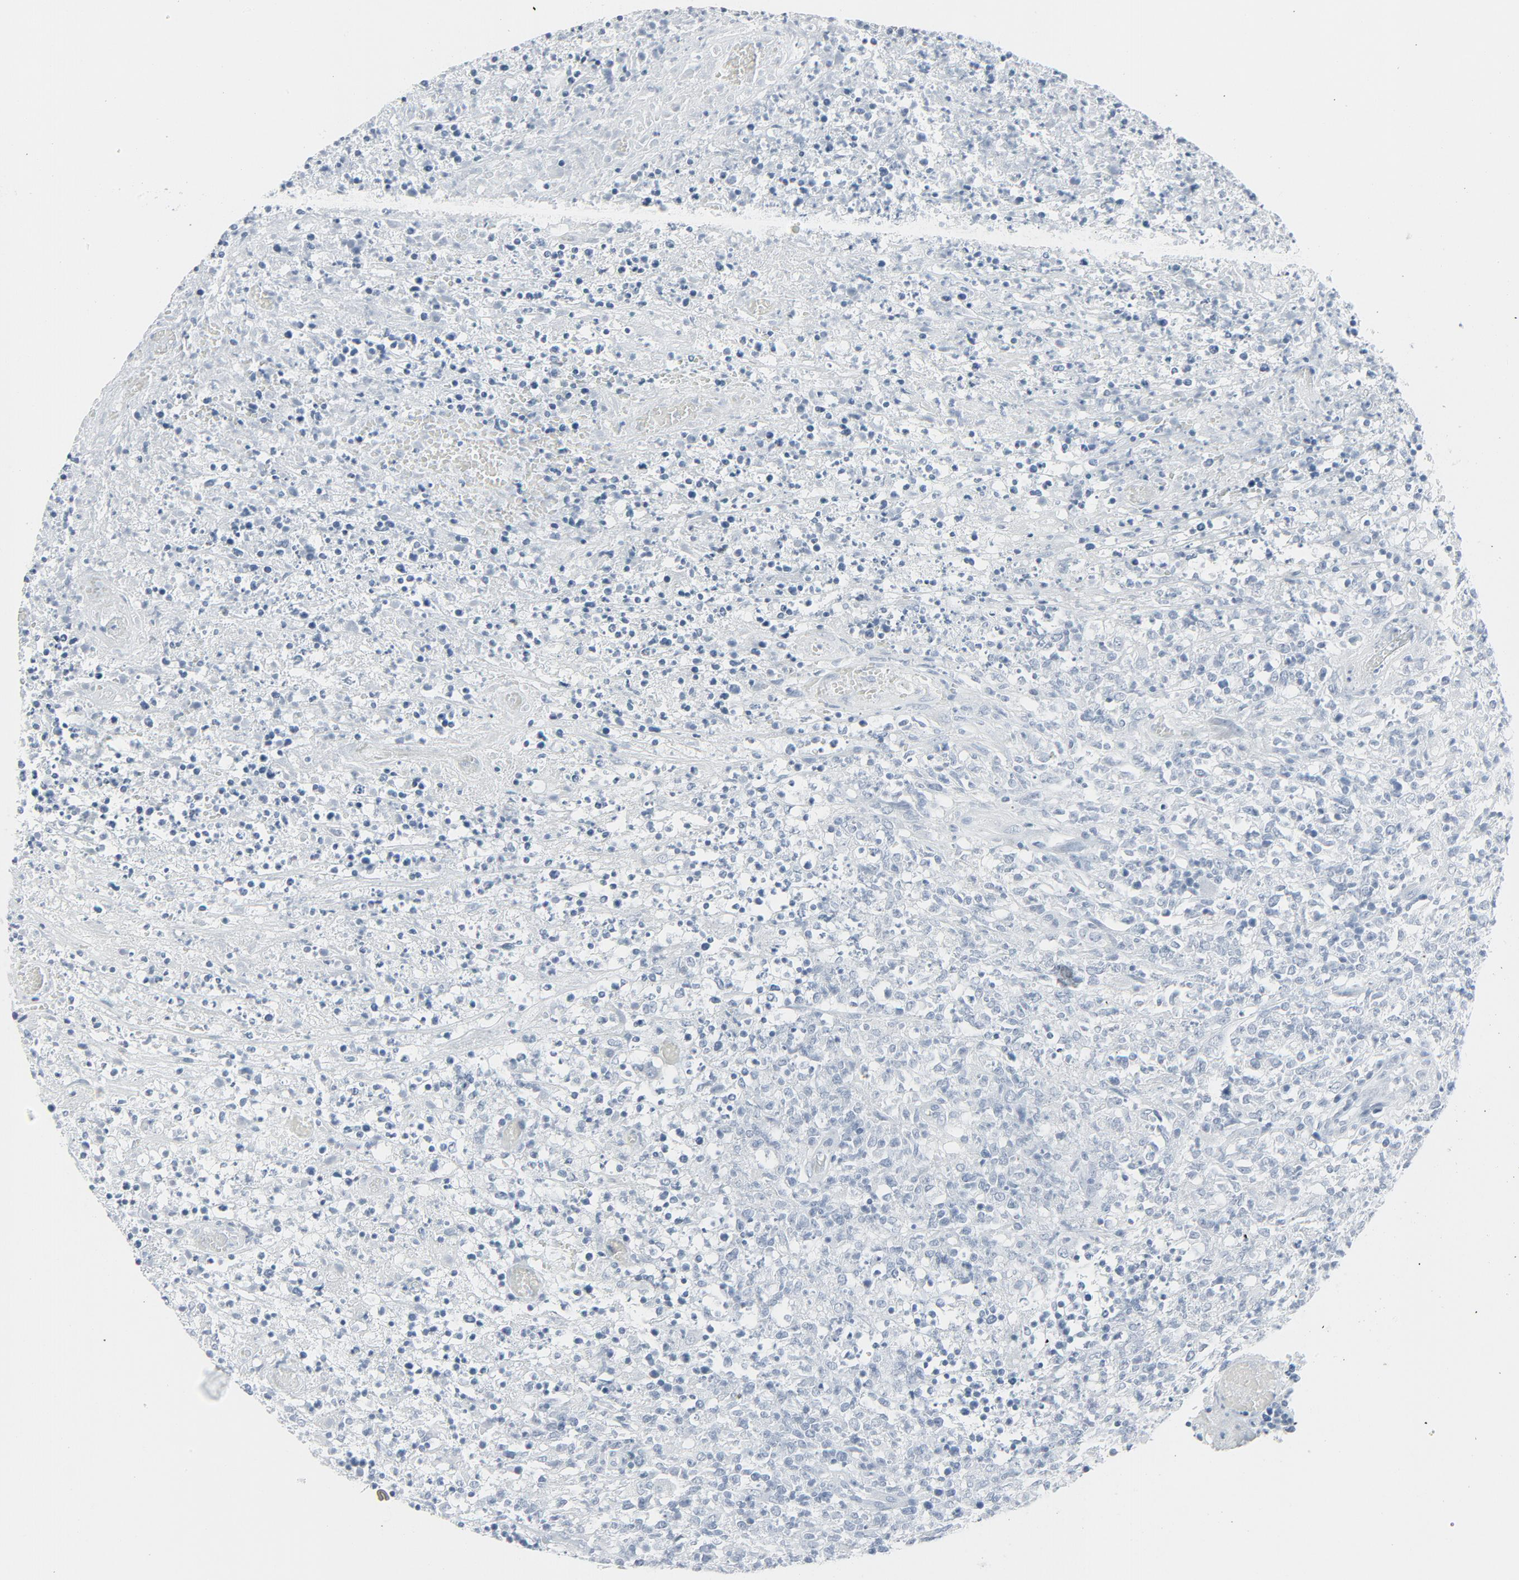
{"staining": {"intensity": "negative", "quantity": "none", "location": "none"}, "tissue": "lymphoma", "cell_type": "Tumor cells", "image_type": "cancer", "snomed": [{"axis": "morphology", "description": "Malignant lymphoma, non-Hodgkin's type, High grade"}, {"axis": "topography", "description": "Lymph node"}], "caption": "Immunohistochemistry (IHC) histopathology image of lymphoma stained for a protein (brown), which reveals no staining in tumor cells. (Brightfield microscopy of DAB IHC at high magnification).", "gene": "FGFR3", "patient": {"sex": "female", "age": 84}}